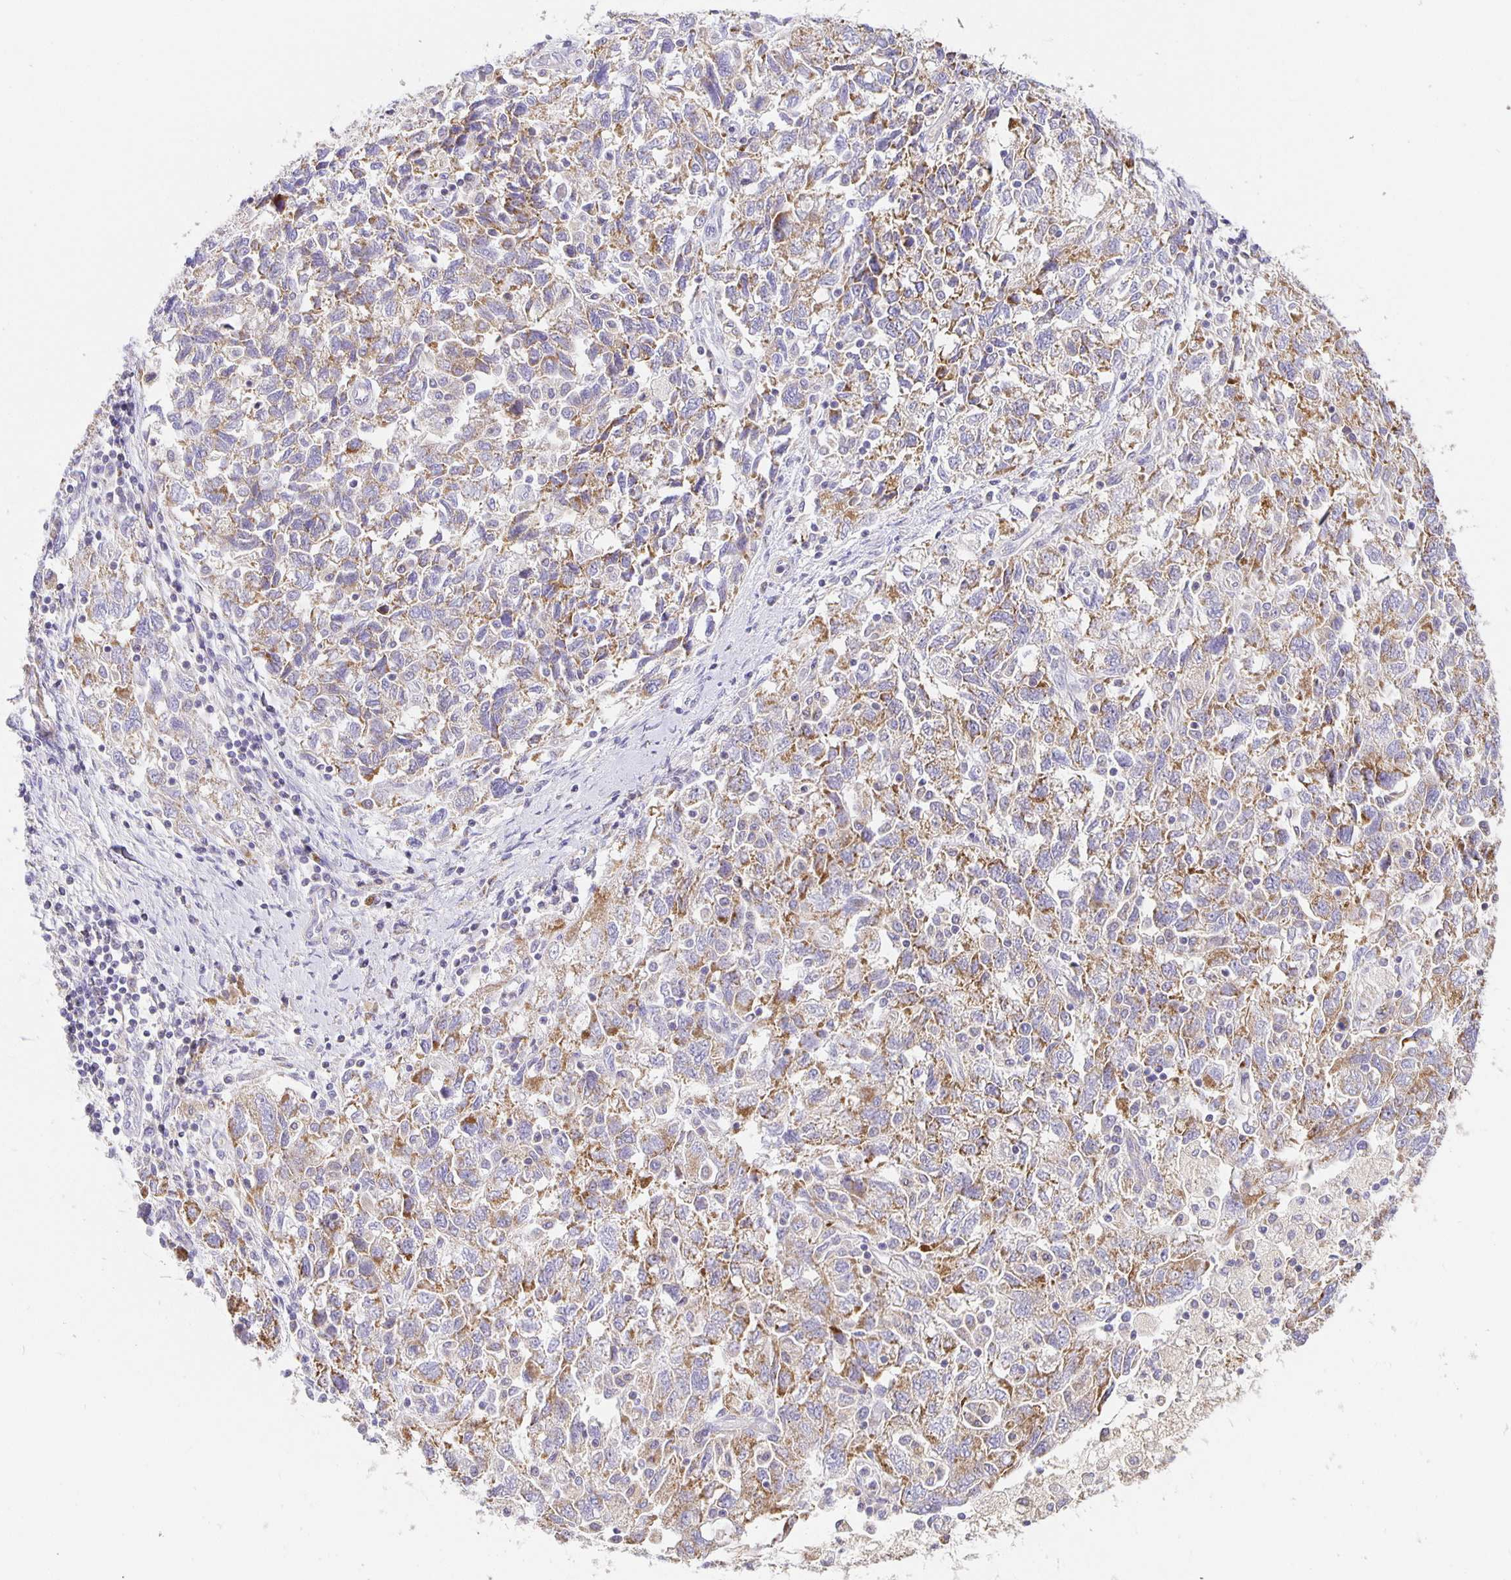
{"staining": {"intensity": "moderate", "quantity": ">75%", "location": "cytoplasmic/membranous"}, "tissue": "ovarian cancer", "cell_type": "Tumor cells", "image_type": "cancer", "snomed": [{"axis": "morphology", "description": "Carcinoma, NOS"}, {"axis": "morphology", "description": "Cystadenocarcinoma, serous, NOS"}, {"axis": "topography", "description": "Ovary"}], "caption": "Protein expression analysis of carcinoma (ovarian) exhibits moderate cytoplasmic/membranous expression in about >75% of tumor cells. Nuclei are stained in blue.", "gene": "FLRT3", "patient": {"sex": "female", "age": 69}}